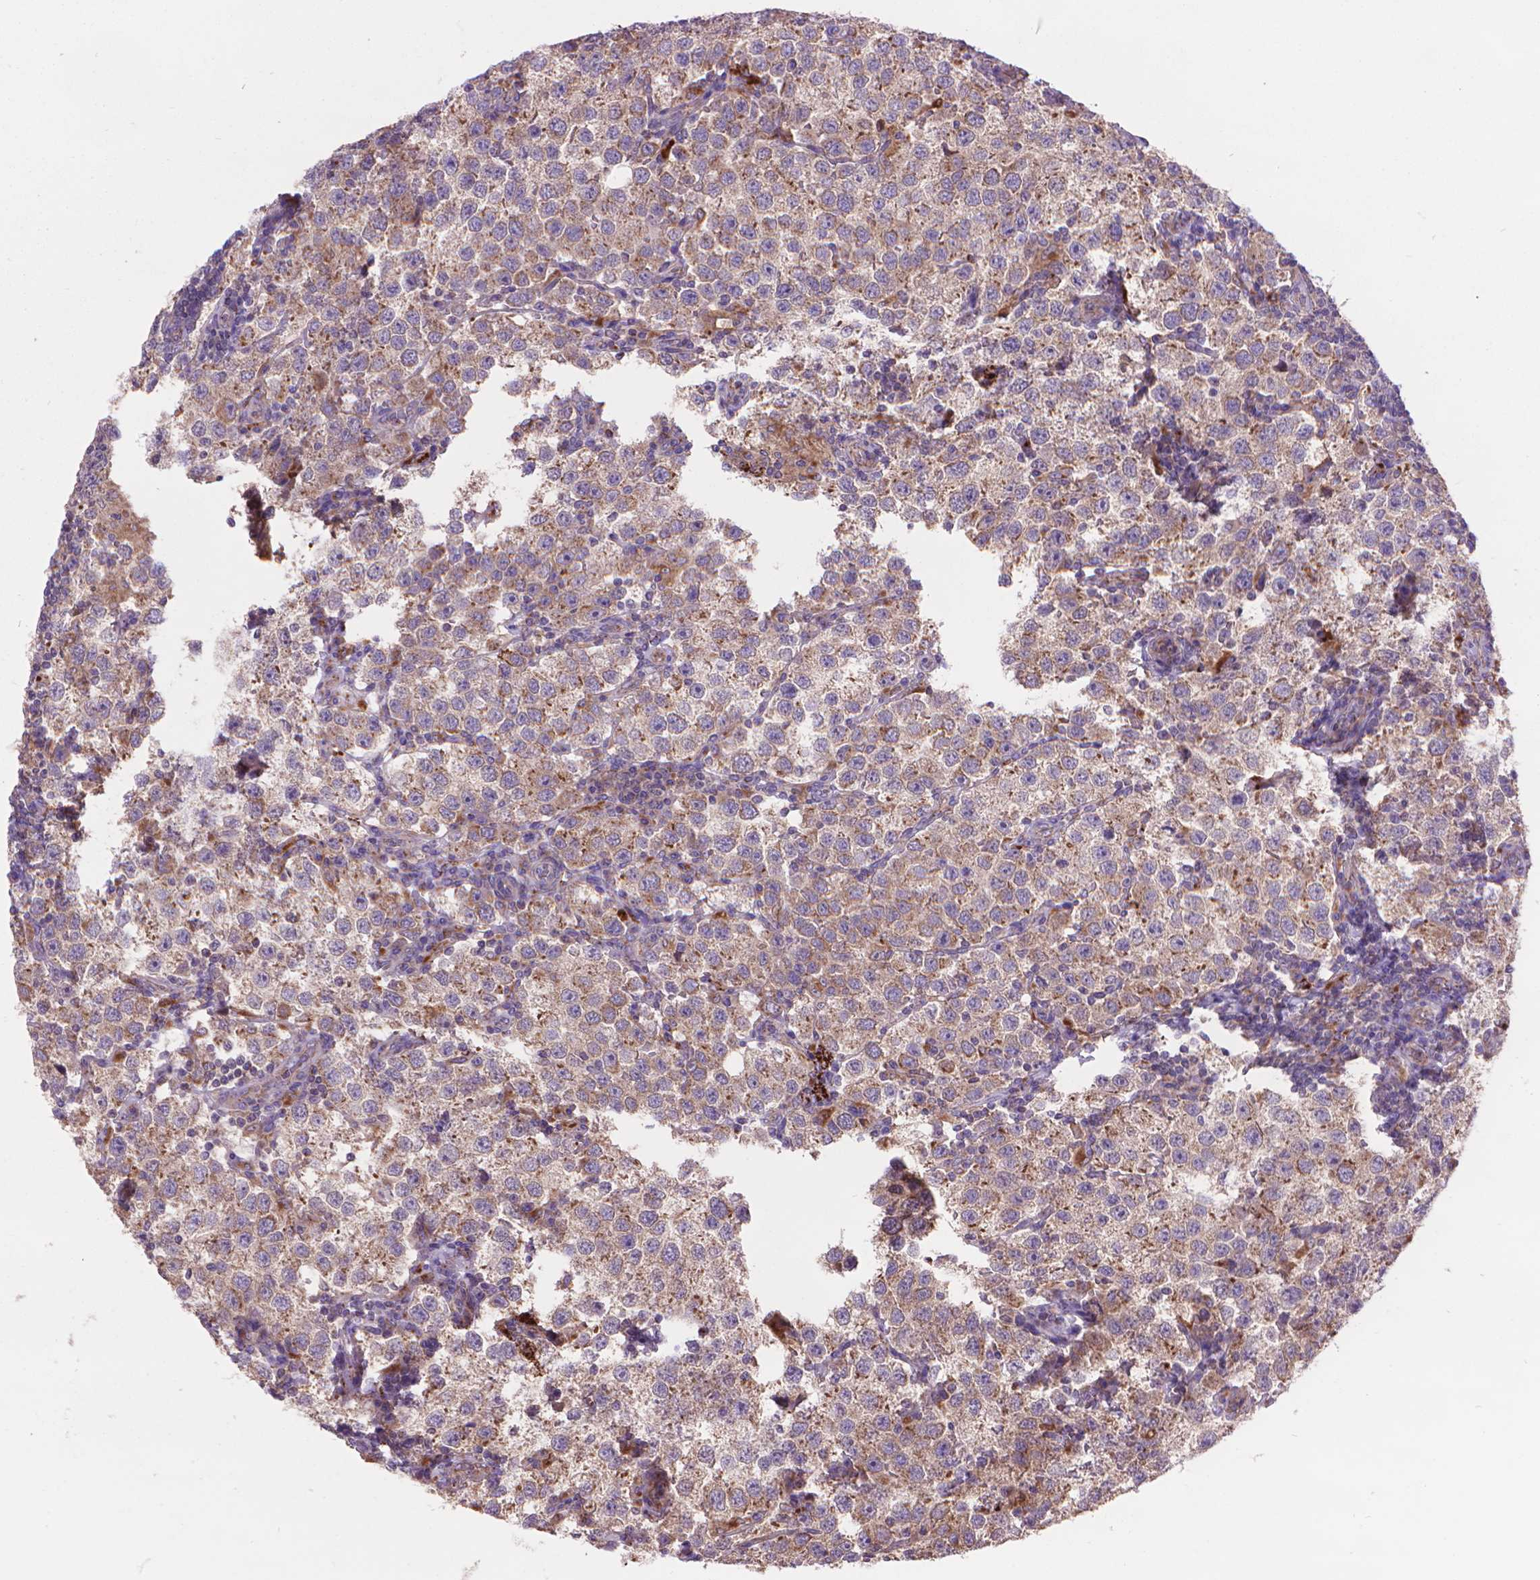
{"staining": {"intensity": "moderate", "quantity": ">75%", "location": "cytoplasmic/membranous"}, "tissue": "testis cancer", "cell_type": "Tumor cells", "image_type": "cancer", "snomed": [{"axis": "morphology", "description": "Seminoma, NOS"}, {"axis": "topography", "description": "Testis"}], "caption": "Immunohistochemistry image of human seminoma (testis) stained for a protein (brown), which exhibits medium levels of moderate cytoplasmic/membranous positivity in about >75% of tumor cells.", "gene": "GLB1", "patient": {"sex": "male", "age": 37}}